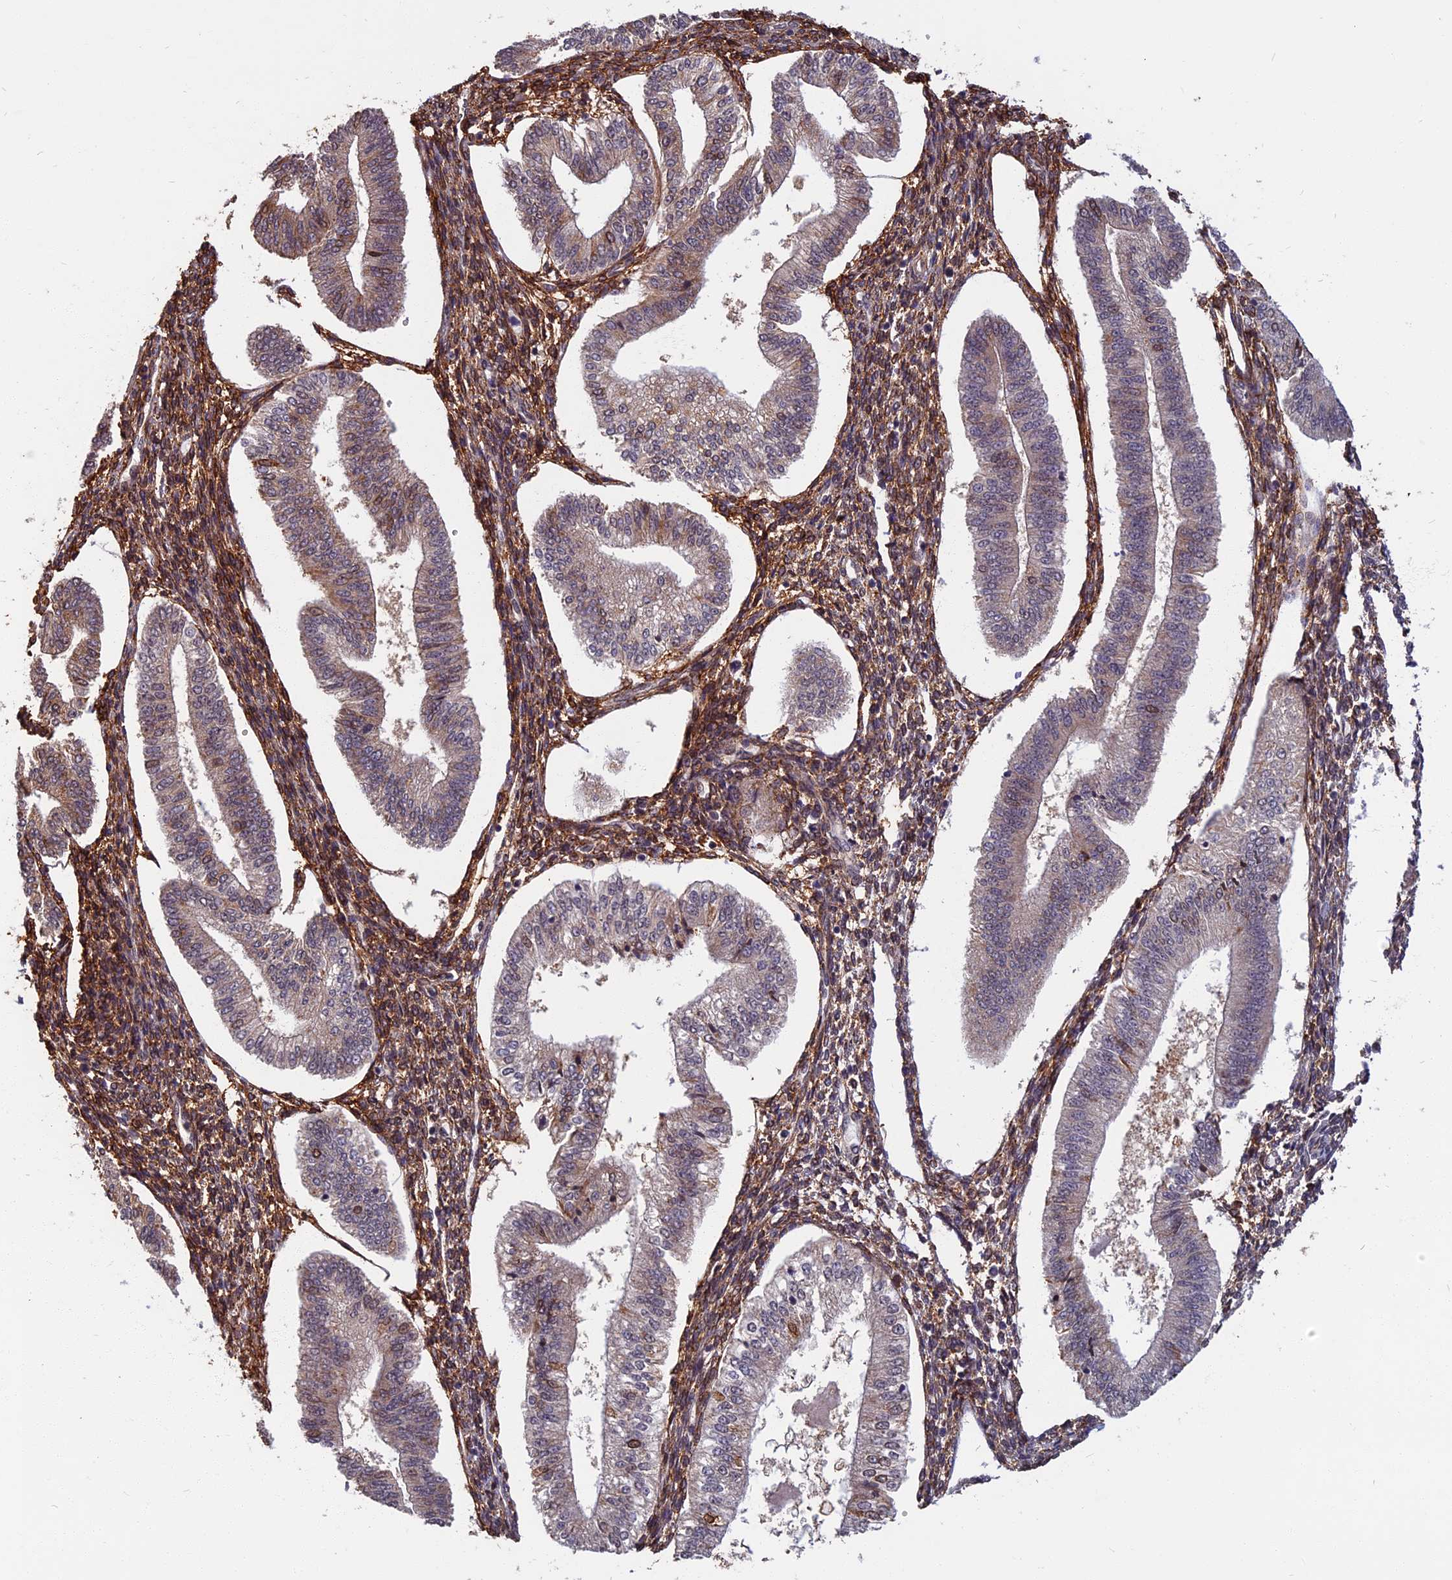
{"staining": {"intensity": "moderate", "quantity": ">75%", "location": "cytoplasmic/membranous"}, "tissue": "endometrium", "cell_type": "Cells in endometrial stroma", "image_type": "normal", "snomed": [{"axis": "morphology", "description": "Normal tissue, NOS"}, {"axis": "topography", "description": "Endometrium"}], "caption": "Endometrium stained for a protein reveals moderate cytoplasmic/membranous positivity in cells in endometrial stroma.", "gene": "SPG11", "patient": {"sex": "female", "age": 34}}